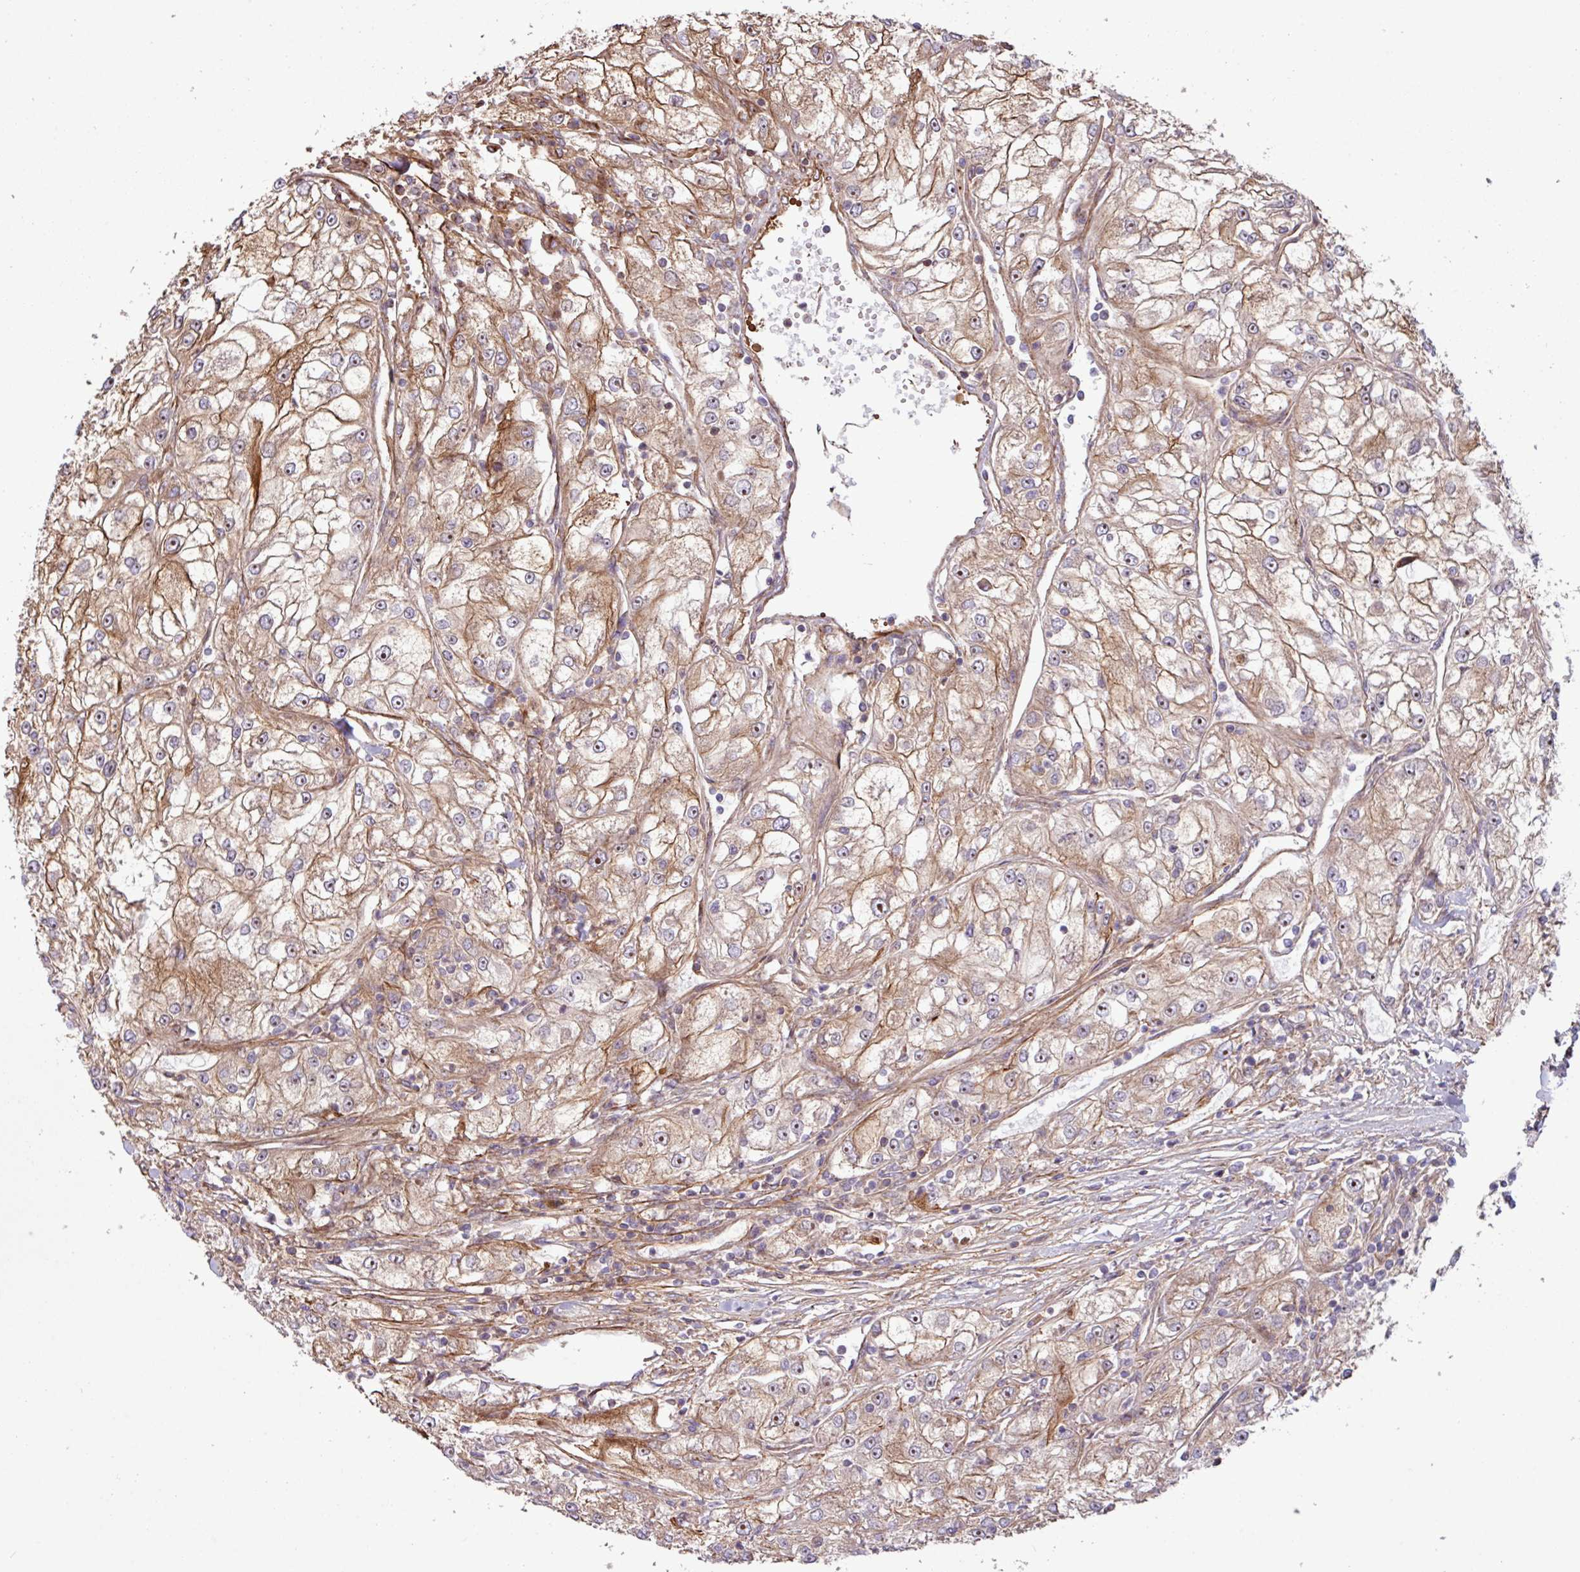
{"staining": {"intensity": "moderate", "quantity": ">75%", "location": "cytoplasmic/membranous"}, "tissue": "renal cancer", "cell_type": "Tumor cells", "image_type": "cancer", "snomed": [{"axis": "morphology", "description": "Adenocarcinoma, NOS"}, {"axis": "topography", "description": "Kidney"}], "caption": "A medium amount of moderate cytoplasmic/membranous staining is appreciated in approximately >75% of tumor cells in renal cancer tissue. (DAB (3,3'-diaminobenzidine) IHC, brown staining for protein, blue staining for nuclei).", "gene": "ZNF300", "patient": {"sex": "female", "age": 72}}